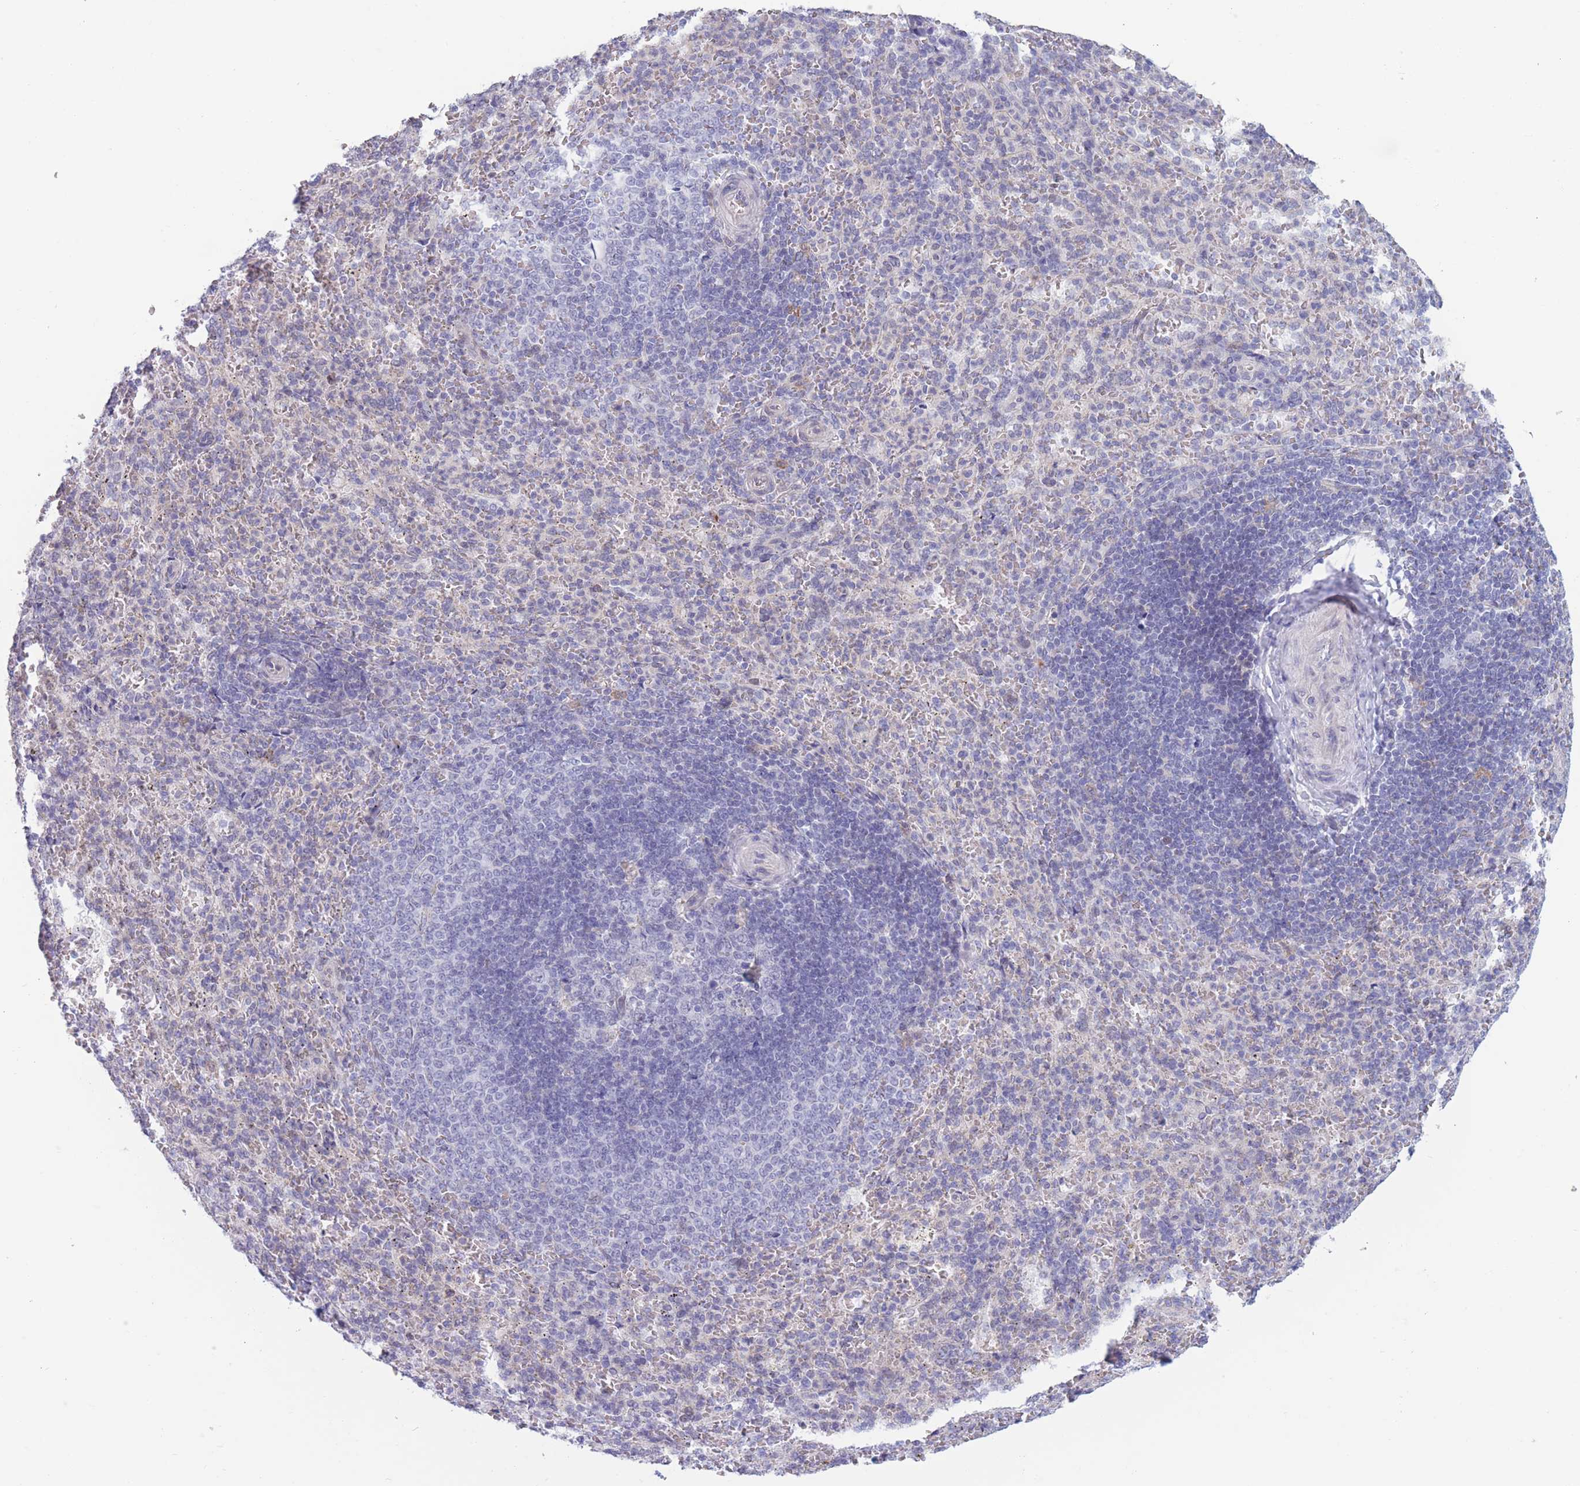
{"staining": {"intensity": "negative", "quantity": "none", "location": "none"}, "tissue": "spleen", "cell_type": "Cells in red pulp", "image_type": "normal", "snomed": [{"axis": "morphology", "description": "Normal tissue, NOS"}, {"axis": "topography", "description": "Spleen"}], "caption": "IHC micrograph of normal spleen: spleen stained with DAB reveals no significant protein staining in cells in red pulp. (DAB (3,3'-diaminobenzidine) IHC, high magnification).", "gene": "PODXL", "patient": {"sex": "female", "age": 21}}